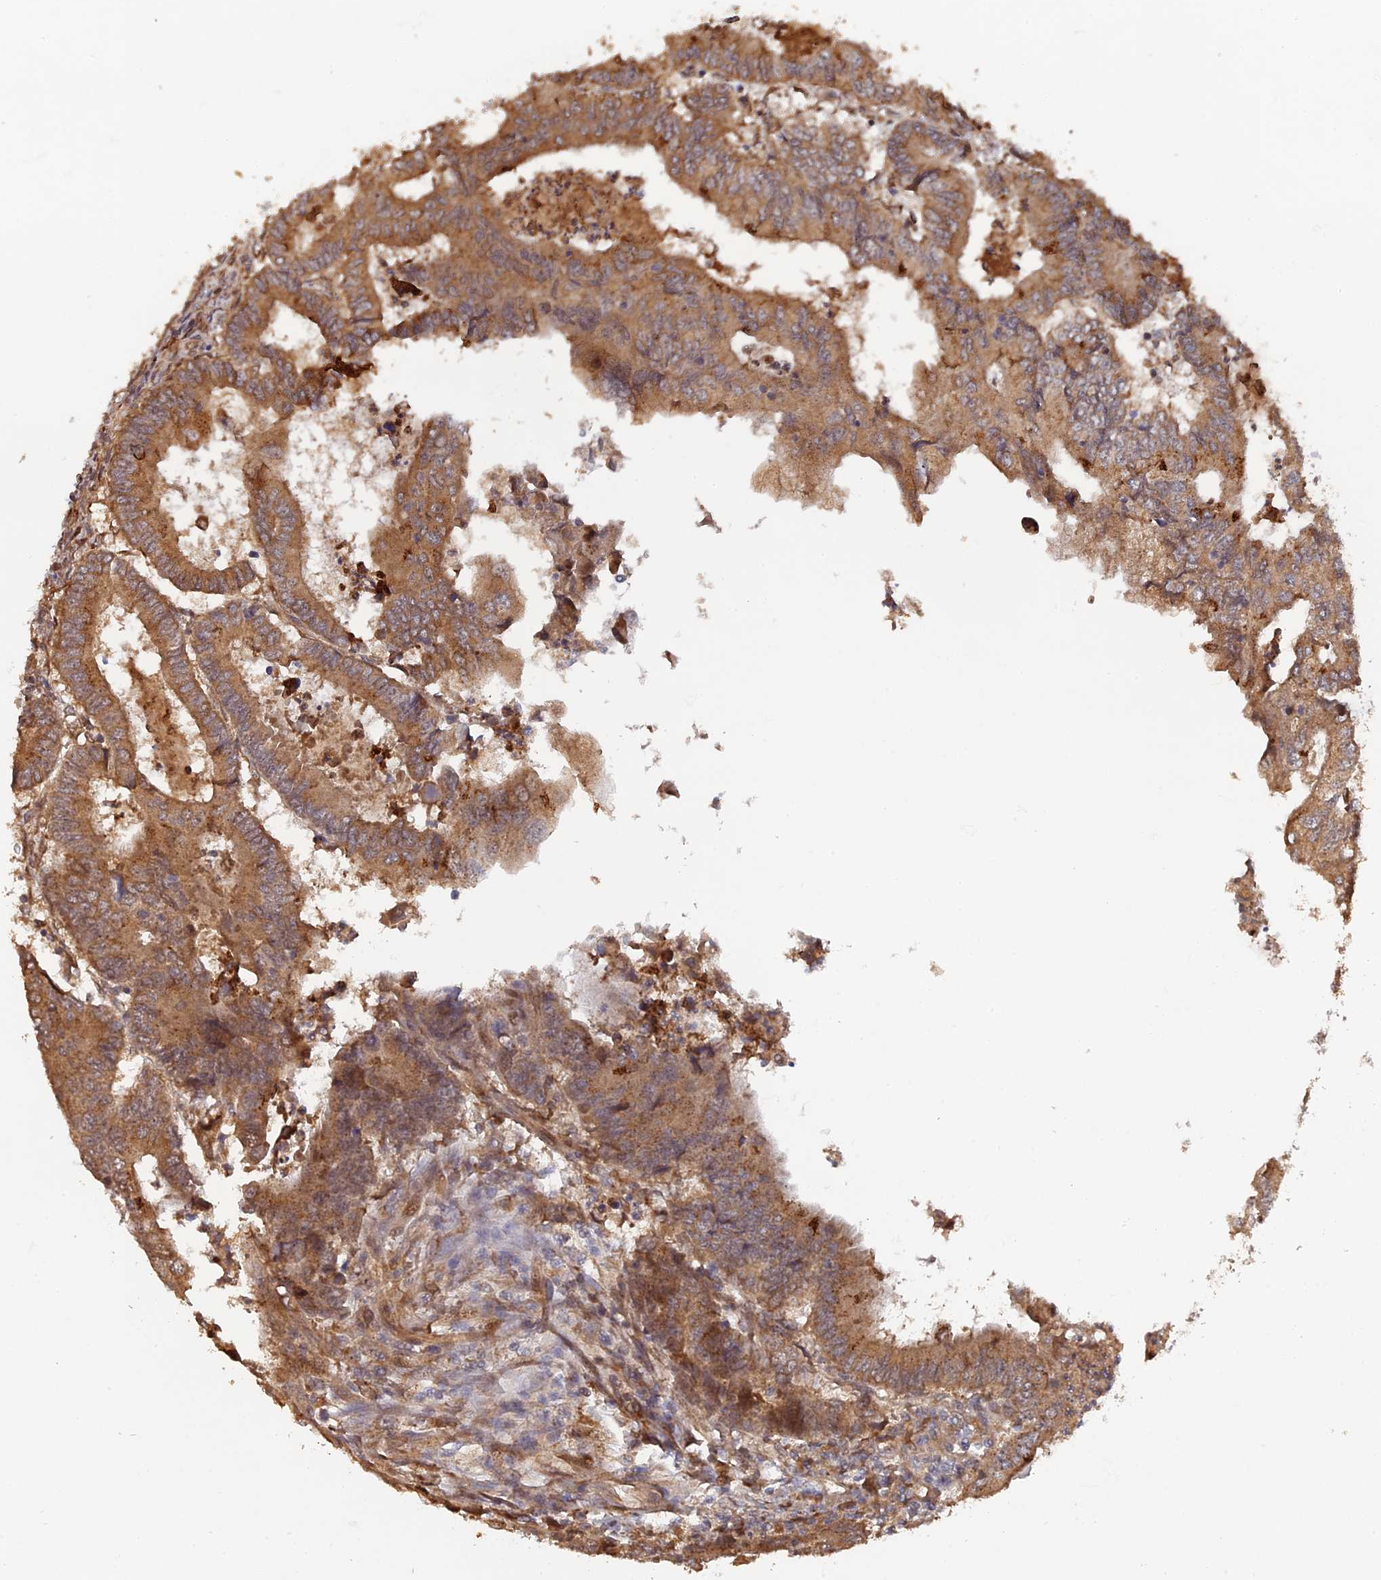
{"staining": {"intensity": "moderate", "quantity": ">75%", "location": "cytoplasmic/membranous"}, "tissue": "colorectal cancer", "cell_type": "Tumor cells", "image_type": "cancer", "snomed": [{"axis": "morphology", "description": "Adenocarcinoma, NOS"}, {"axis": "topography", "description": "Colon"}], "caption": "Colorectal cancer (adenocarcinoma) was stained to show a protein in brown. There is medium levels of moderate cytoplasmic/membranous positivity in about >75% of tumor cells. (brown staining indicates protein expression, while blue staining denotes nuclei).", "gene": "VPS37C", "patient": {"sex": "male", "age": 85}}